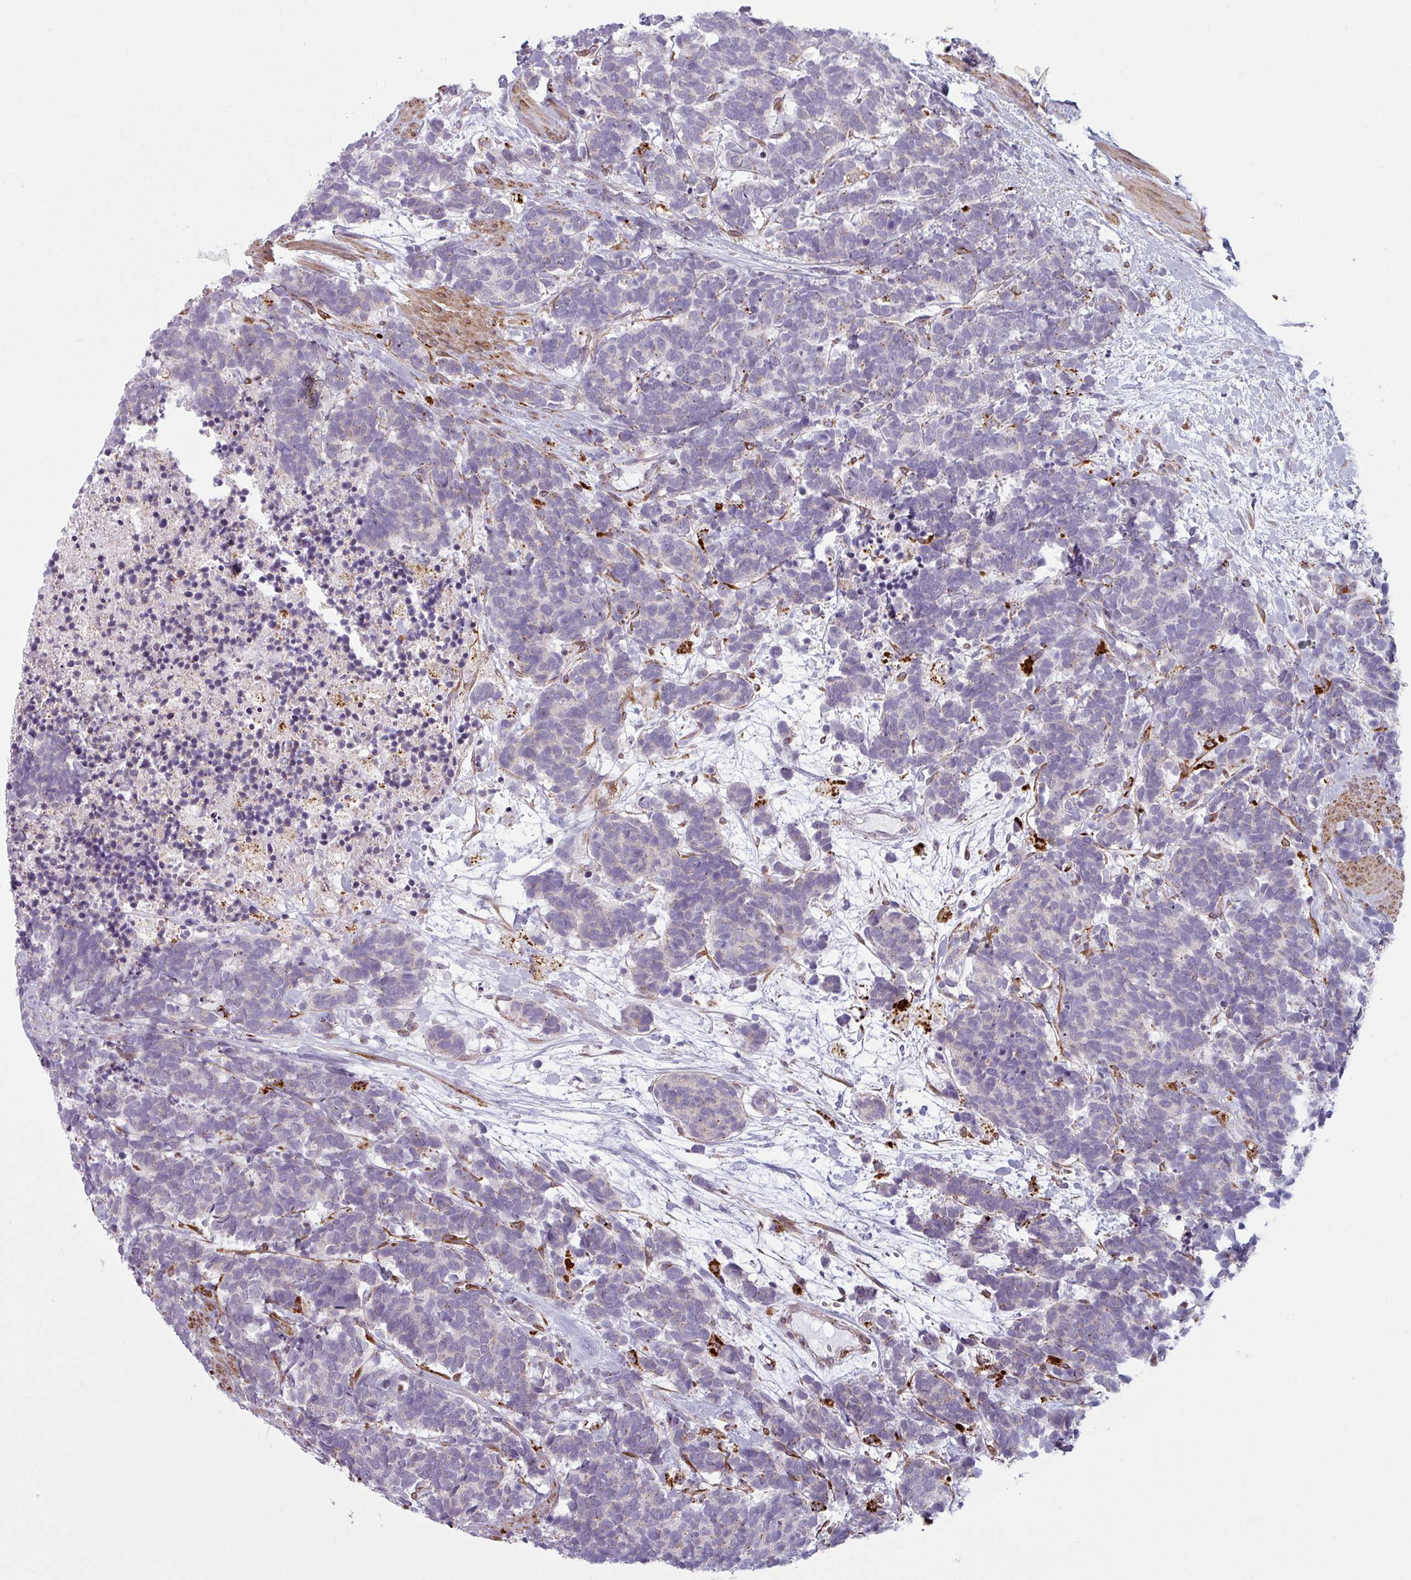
{"staining": {"intensity": "weak", "quantity": "<25%", "location": "cytoplasmic/membranous"}, "tissue": "carcinoid", "cell_type": "Tumor cells", "image_type": "cancer", "snomed": [{"axis": "morphology", "description": "Carcinoma, NOS"}, {"axis": "morphology", "description": "Carcinoid, malignant, NOS"}, {"axis": "topography", "description": "Prostate"}], "caption": "The image displays no significant staining in tumor cells of carcinoid (malignant).", "gene": "MAP7D2", "patient": {"sex": "male", "age": 57}}